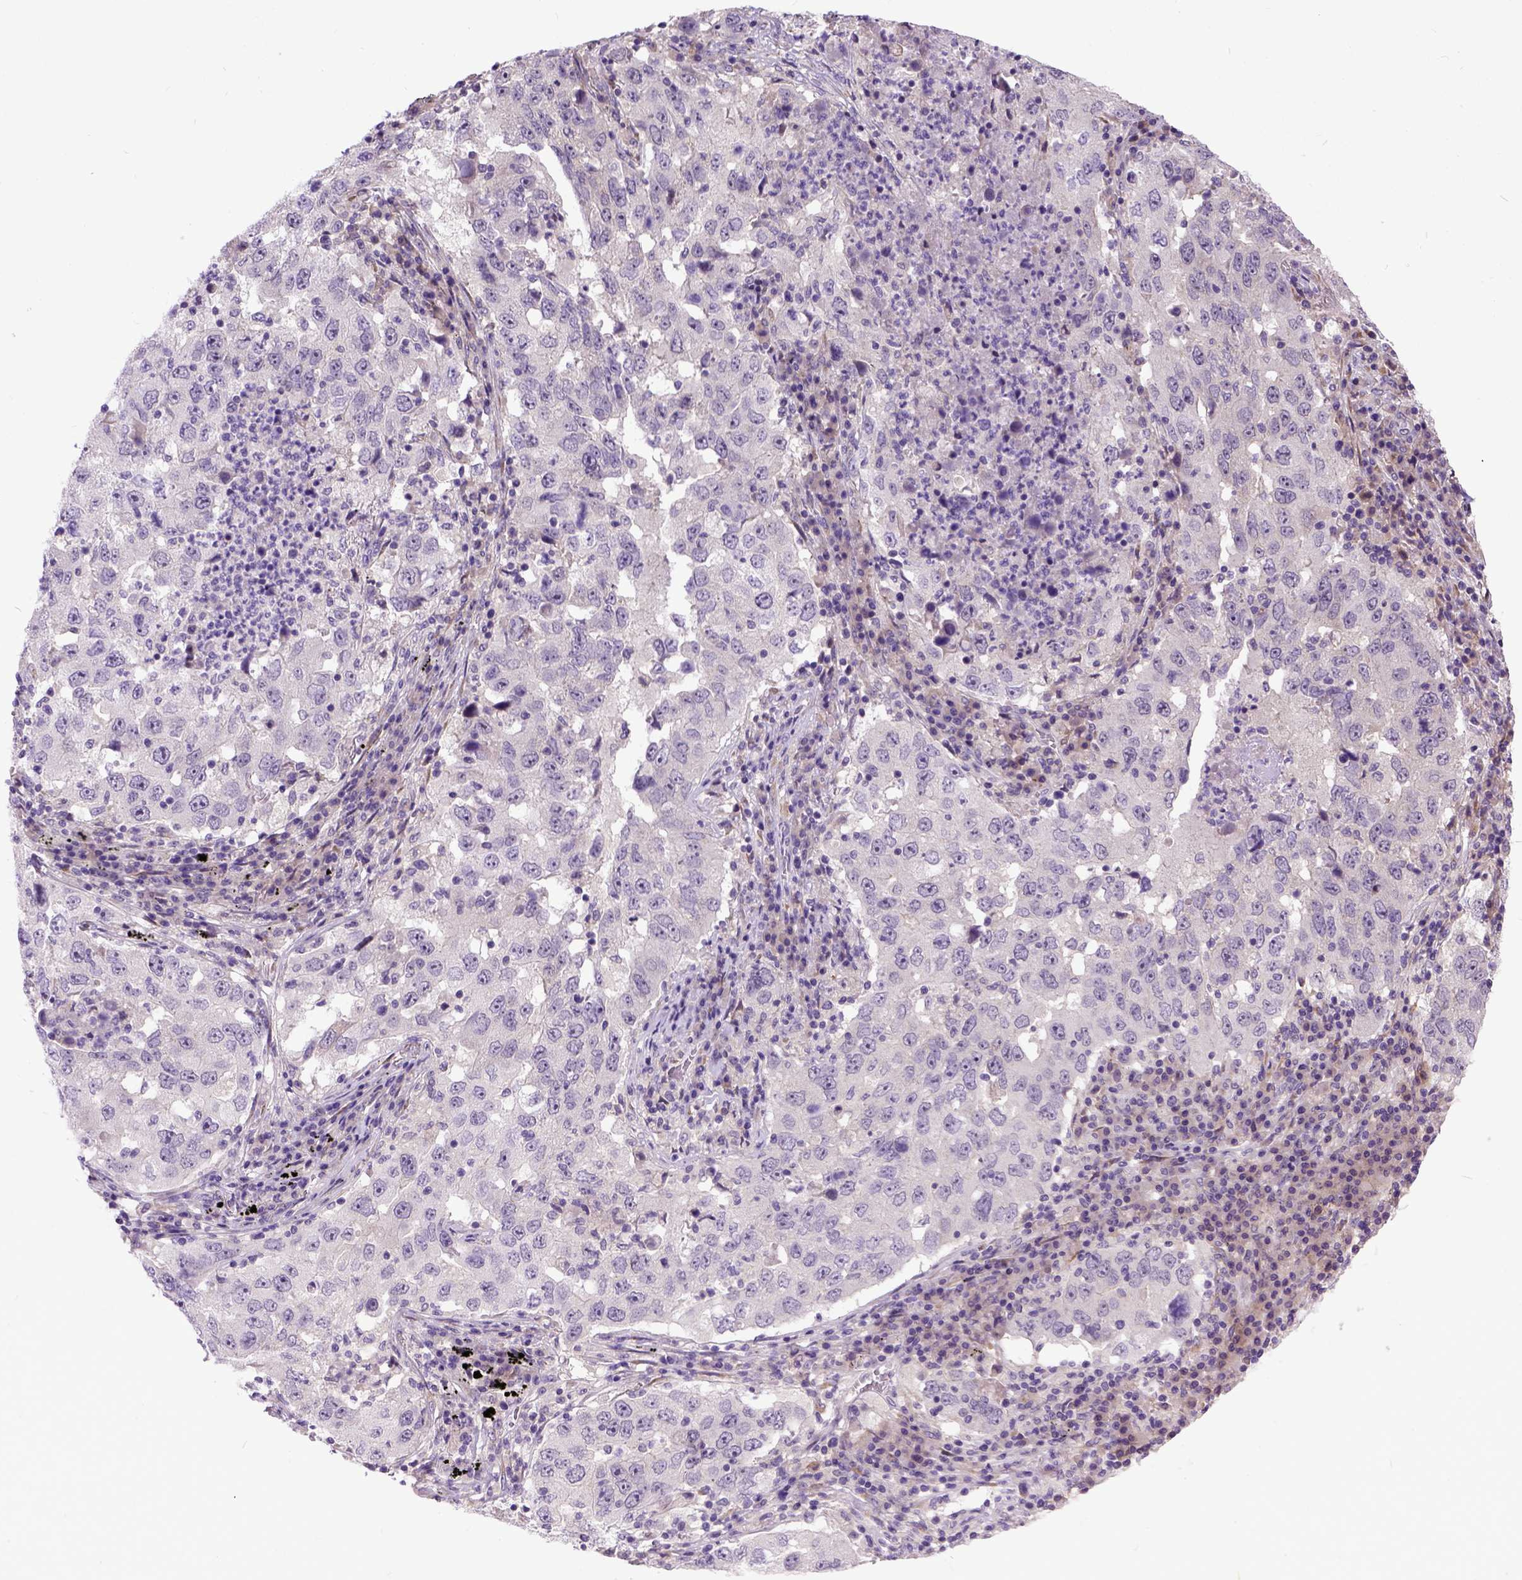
{"staining": {"intensity": "negative", "quantity": "none", "location": "none"}, "tissue": "lung cancer", "cell_type": "Tumor cells", "image_type": "cancer", "snomed": [{"axis": "morphology", "description": "Adenocarcinoma, NOS"}, {"axis": "topography", "description": "Lung"}], "caption": "High power microscopy photomicrograph of an immunohistochemistry (IHC) histopathology image of lung cancer (adenocarcinoma), revealing no significant positivity in tumor cells.", "gene": "NEK5", "patient": {"sex": "male", "age": 73}}